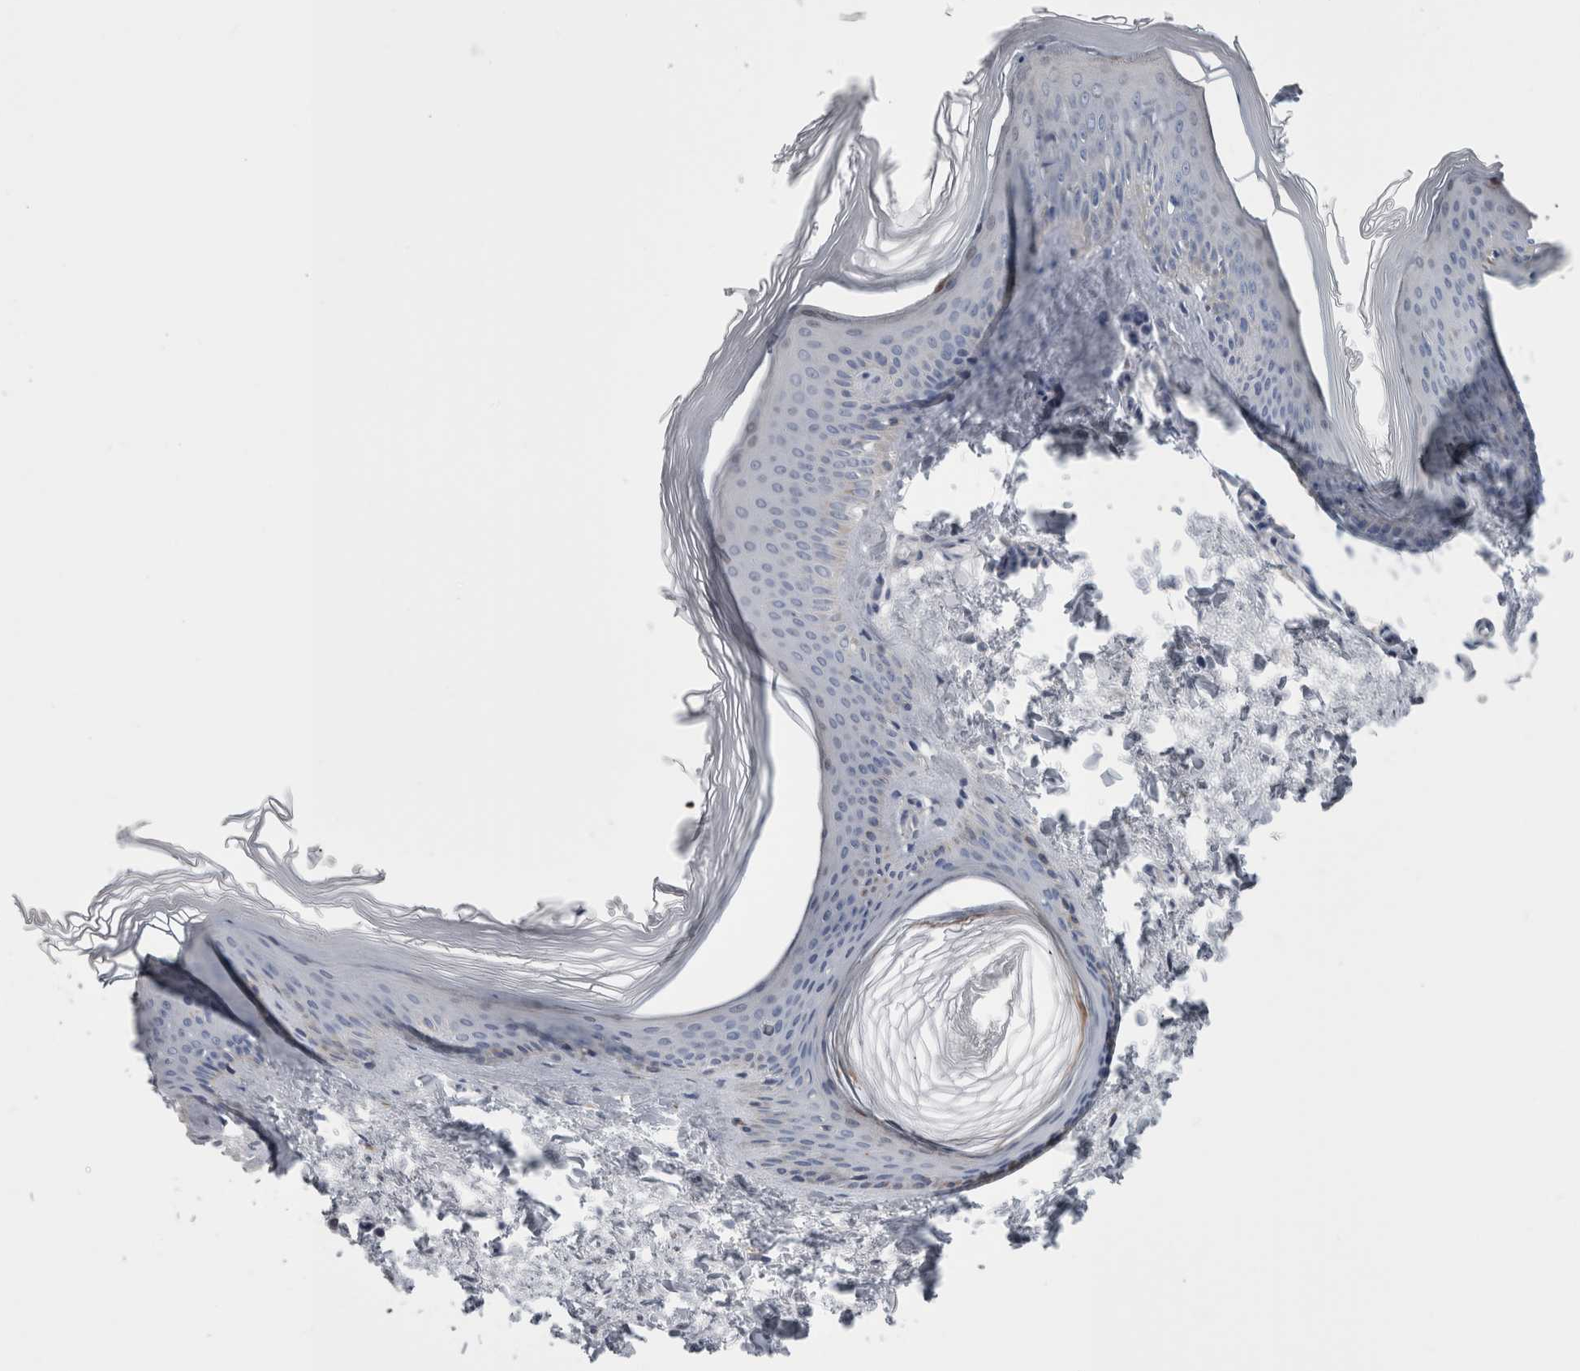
{"staining": {"intensity": "negative", "quantity": "none", "location": "none"}, "tissue": "skin", "cell_type": "Fibroblasts", "image_type": "normal", "snomed": [{"axis": "morphology", "description": "Normal tissue, NOS"}, {"axis": "topography", "description": "Skin"}], "caption": "A micrograph of skin stained for a protein shows no brown staining in fibroblasts. Brightfield microscopy of immunohistochemistry (IHC) stained with DAB (3,3'-diaminobenzidine) (brown) and hematoxylin (blue), captured at high magnification.", "gene": "GDAP1", "patient": {"sex": "female", "age": 27}}